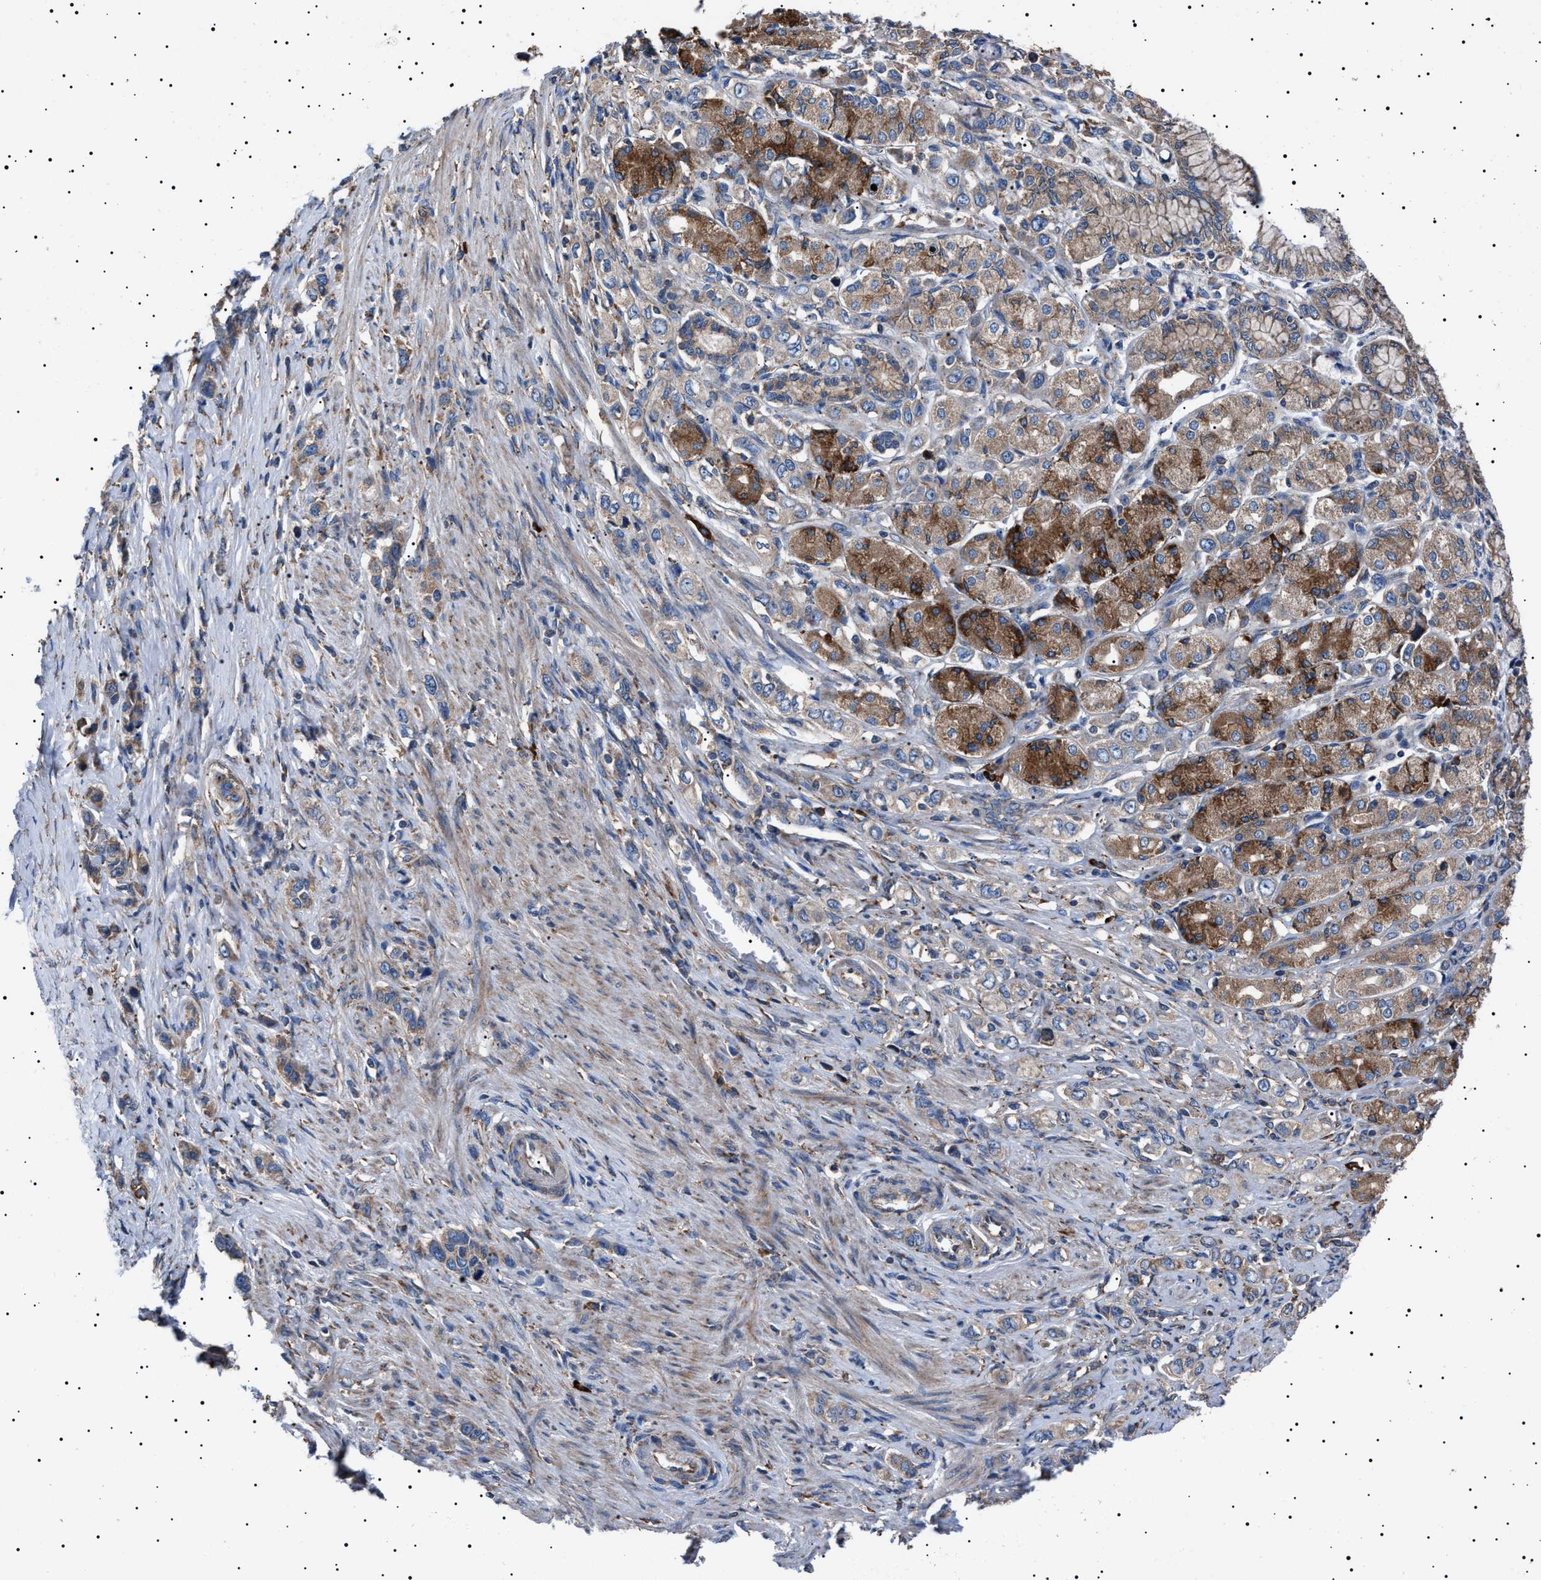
{"staining": {"intensity": "moderate", "quantity": ">75%", "location": "cytoplasmic/membranous"}, "tissue": "stomach cancer", "cell_type": "Tumor cells", "image_type": "cancer", "snomed": [{"axis": "morphology", "description": "Adenocarcinoma, NOS"}, {"axis": "topography", "description": "Stomach"}], "caption": "Stomach cancer (adenocarcinoma) tissue shows moderate cytoplasmic/membranous staining in about >75% of tumor cells, visualized by immunohistochemistry. The staining is performed using DAB brown chromogen to label protein expression. The nuclei are counter-stained blue using hematoxylin.", "gene": "TOP1MT", "patient": {"sex": "female", "age": 65}}